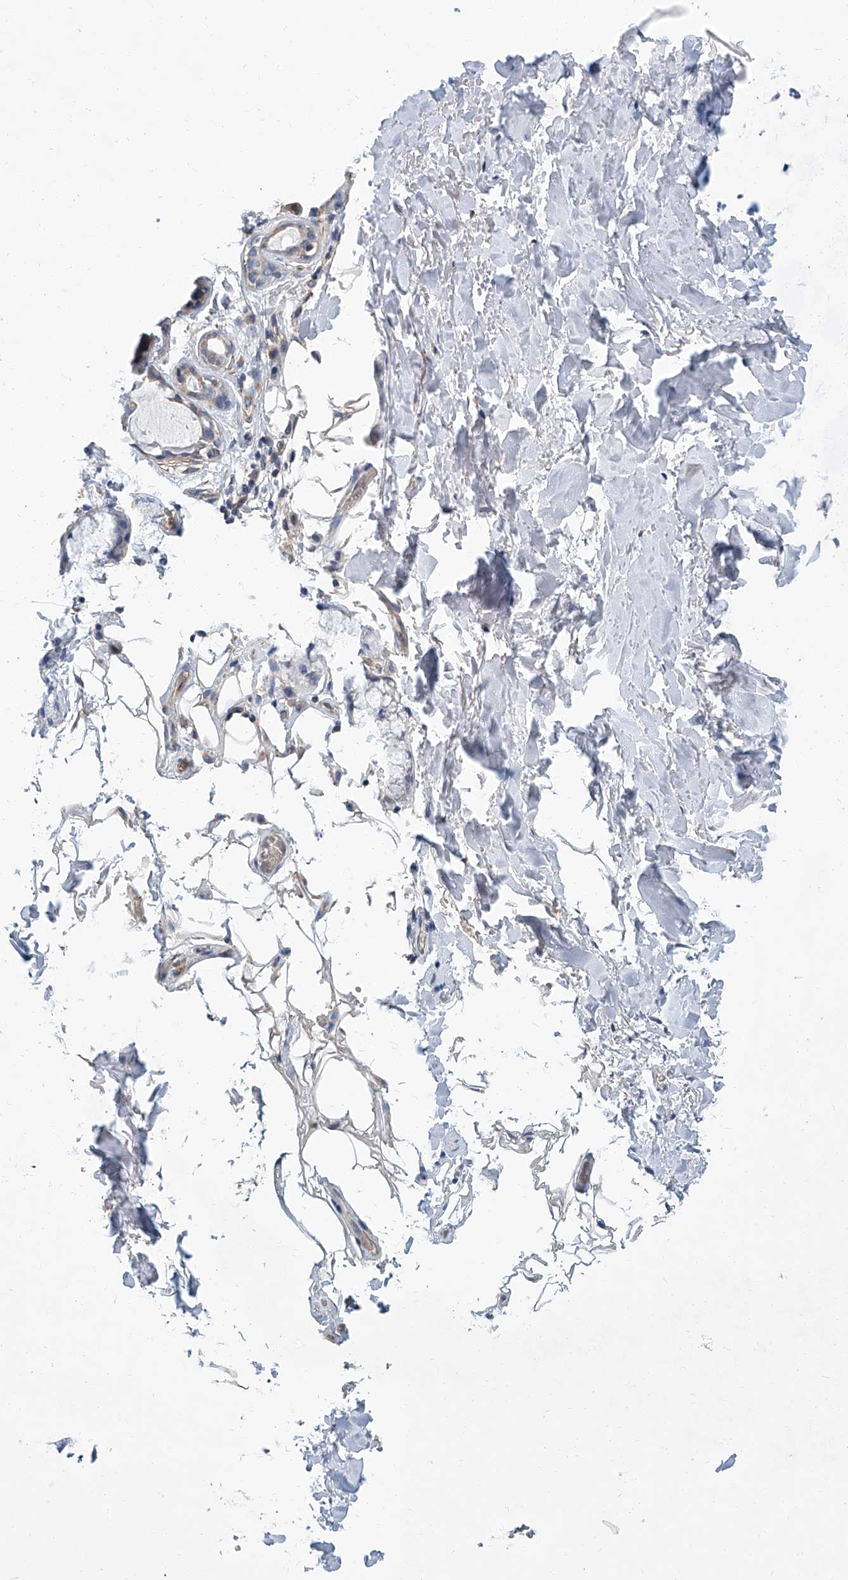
{"staining": {"intensity": "negative", "quantity": "none", "location": "none"}, "tissue": "adipose tissue", "cell_type": "Adipocytes", "image_type": "normal", "snomed": [{"axis": "morphology", "description": "Normal tissue, NOS"}, {"axis": "topography", "description": "Cartilage tissue"}], "caption": "Immunohistochemistry image of benign human adipose tissue stained for a protein (brown), which displays no expression in adipocytes.", "gene": "PSMB10", "patient": {"sex": "female", "age": 63}}